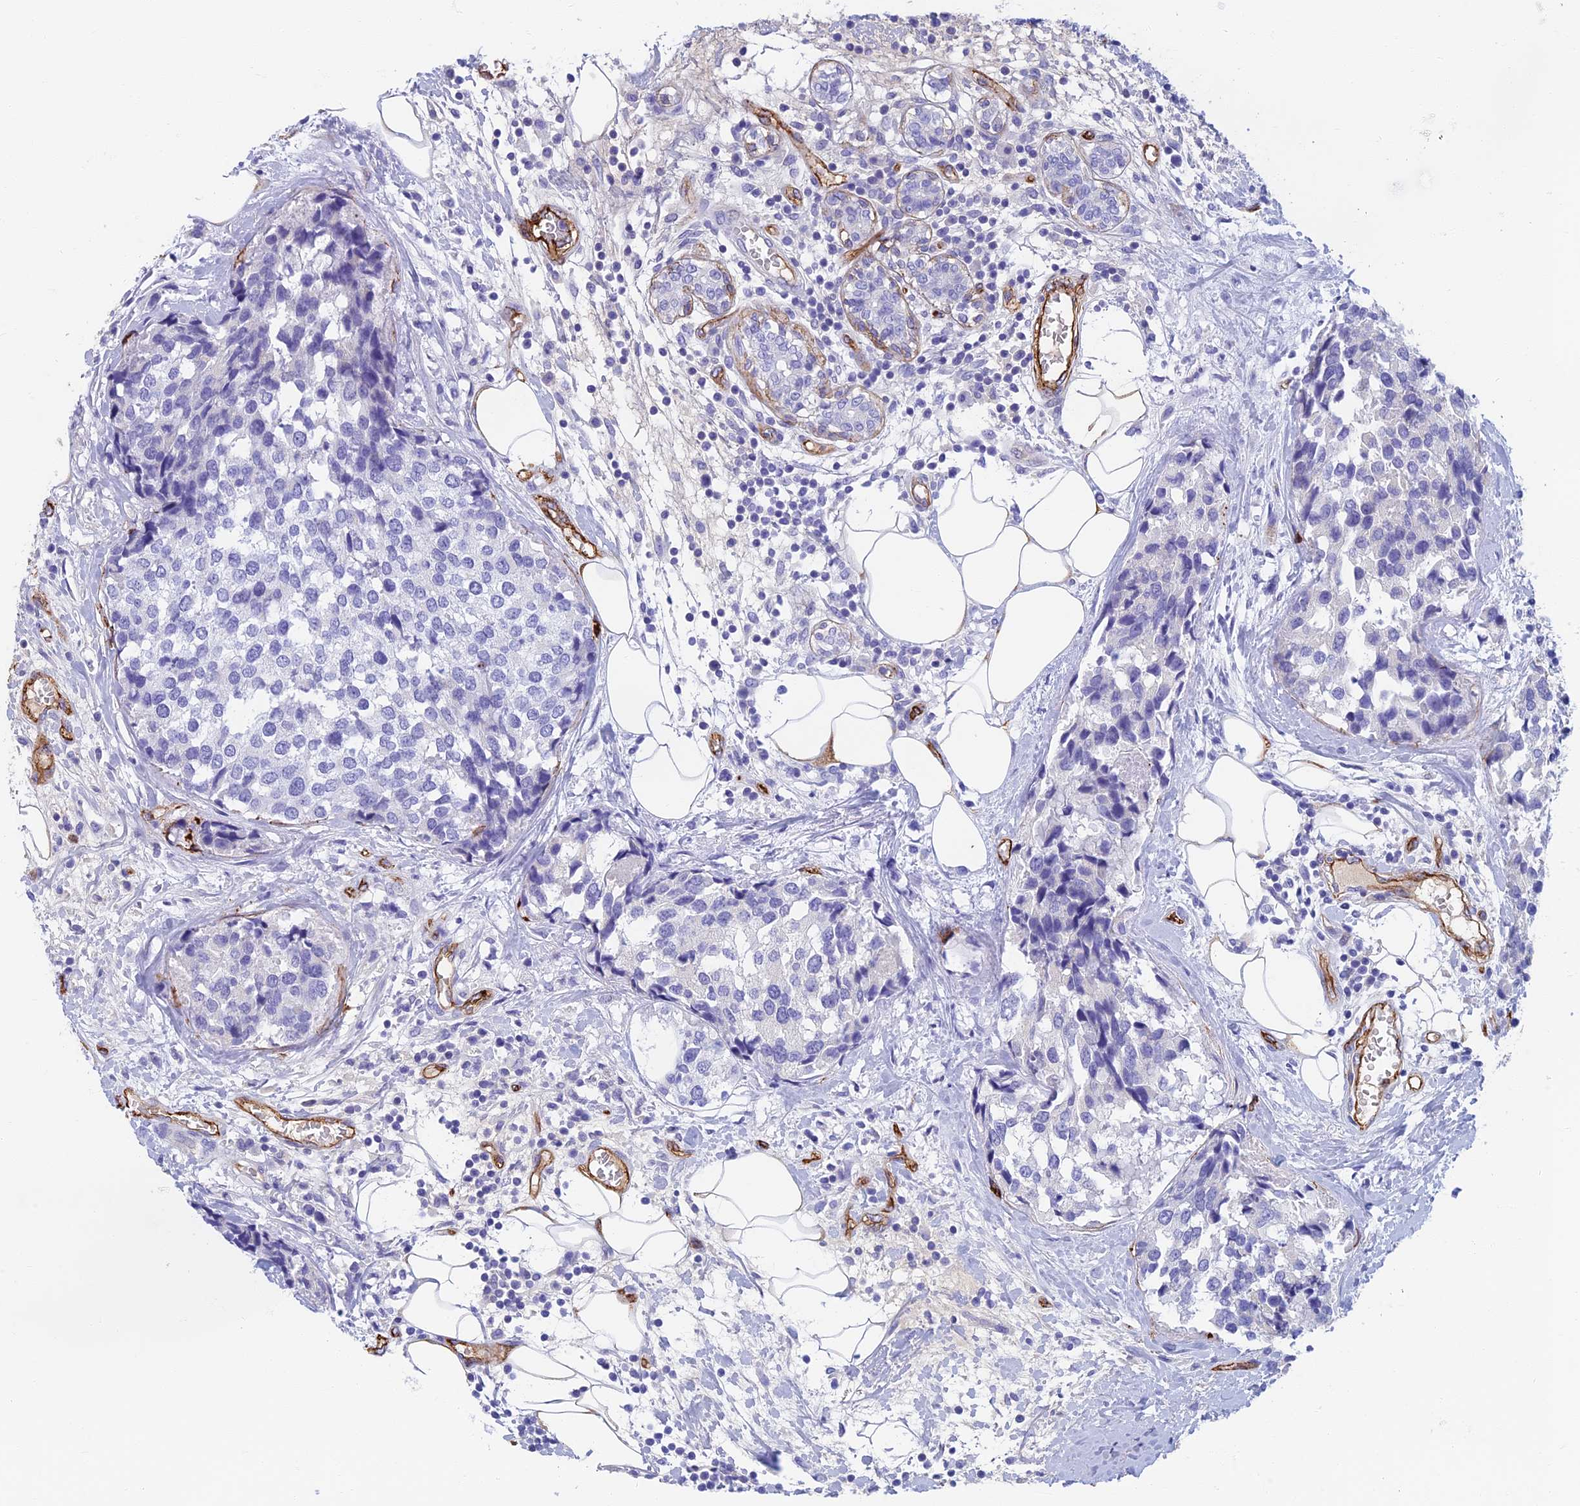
{"staining": {"intensity": "negative", "quantity": "none", "location": "none"}, "tissue": "breast cancer", "cell_type": "Tumor cells", "image_type": "cancer", "snomed": [{"axis": "morphology", "description": "Lobular carcinoma"}, {"axis": "topography", "description": "Breast"}], "caption": "This is an immunohistochemistry photomicrograph of human lobular carcinoma (breast). There is no staining in tumor cells.", "gene": "ETFRF1", "patient": {"sex": "female", "age": 59}}